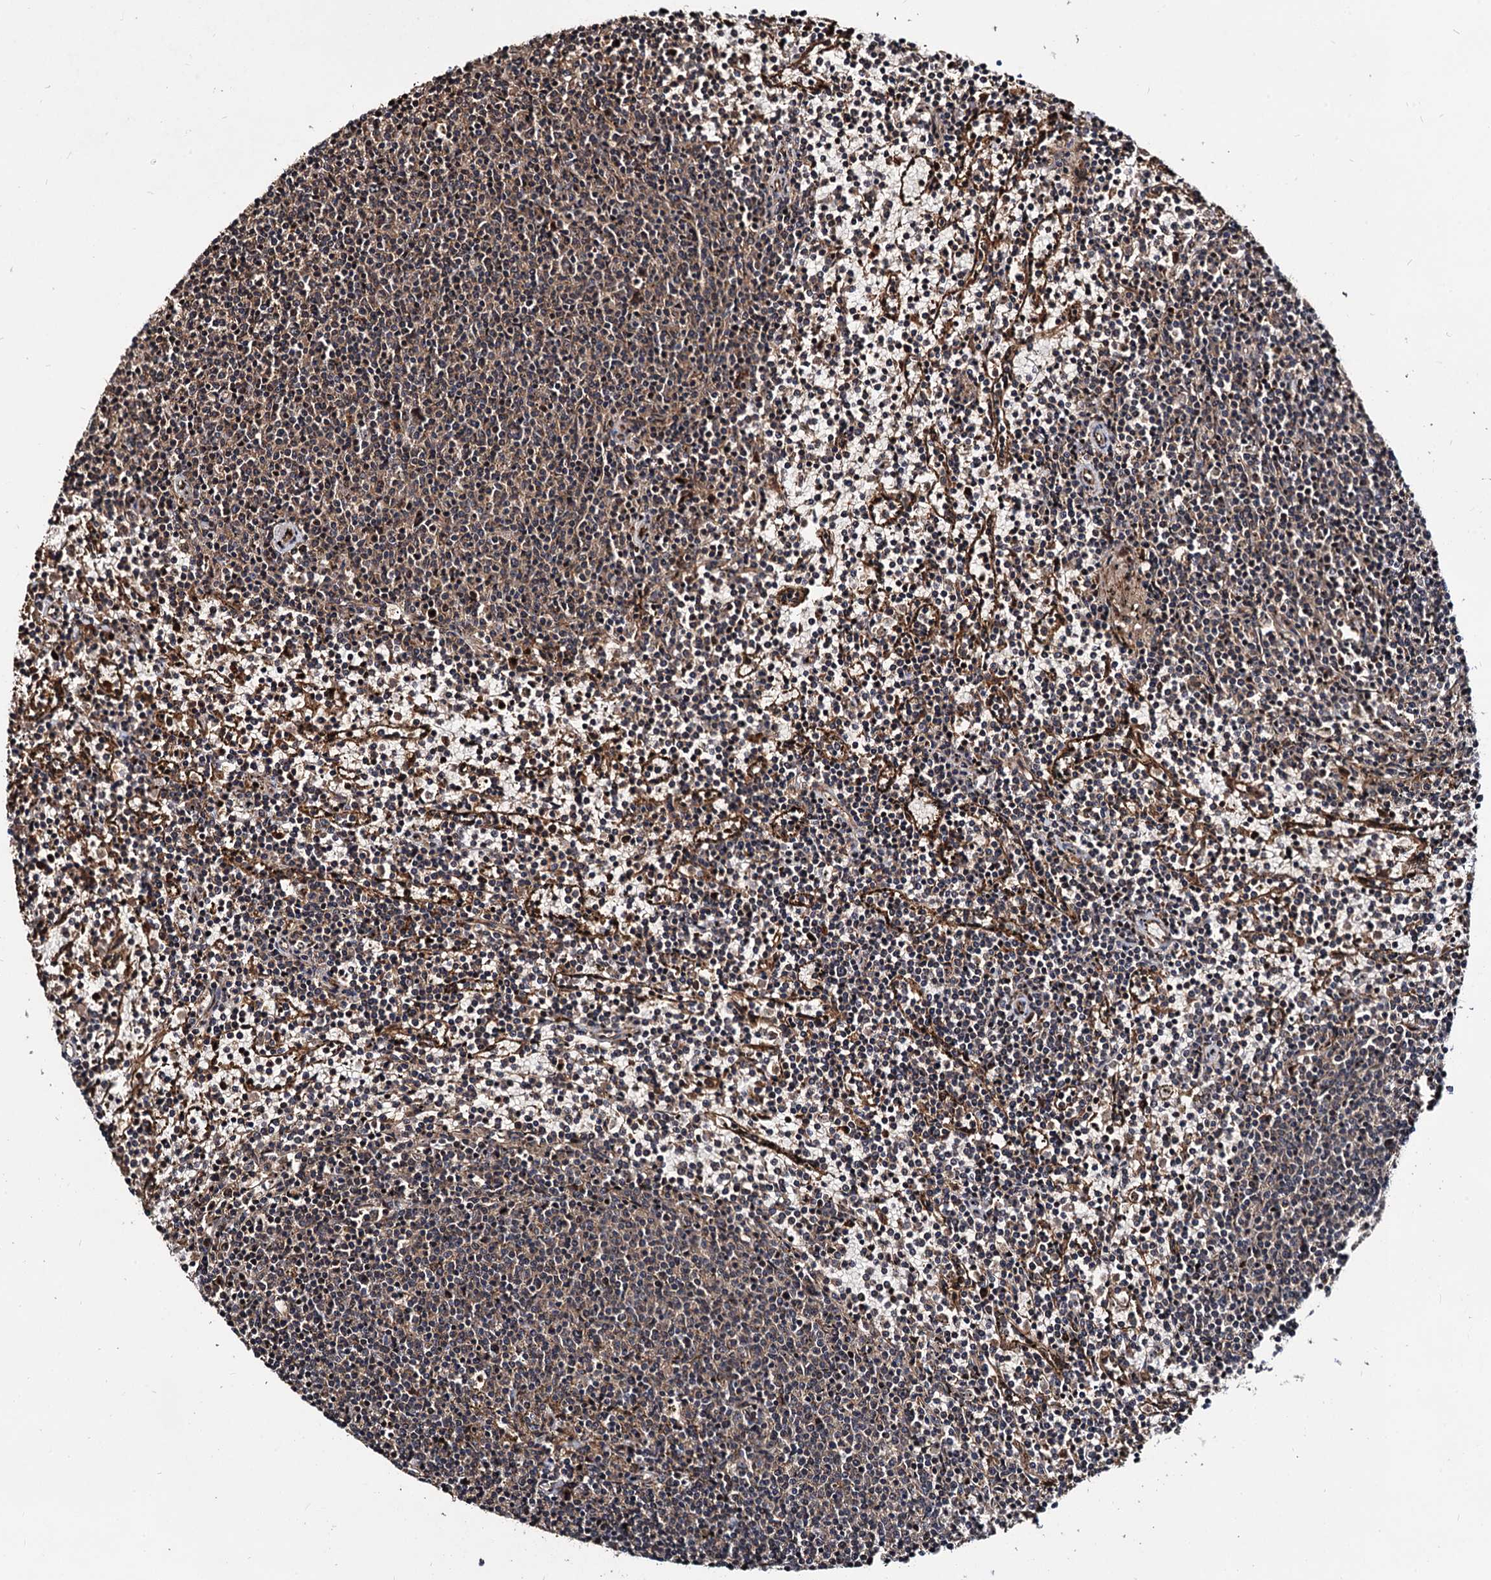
{"staining": {"intensity": "weak", "quantity": "<25%", "location": "cytoplasmic/membranous"}, "tissue": "lymphoma", "cell_type": "Tumor cells", "image_type": "cancer", "snomed": [{"axis": "morphology", "description": "Malignant lymphoma, non-Hodgkin's type, Low grade"}, {"axis": "topography", "description": "Spleen"}], "caption": "Histopathology image shows no protein staining in tumor cells of low-grade malignant lymphoma, non-Hodgkin's type tissue. The staining is performed using DAB (3,3'-diaminobenzidine) brown chromogen with nuclei counter-stained in using hematoxylin.", "gene": "CEP192", "patient": {"sex": "female", "age": 50}}